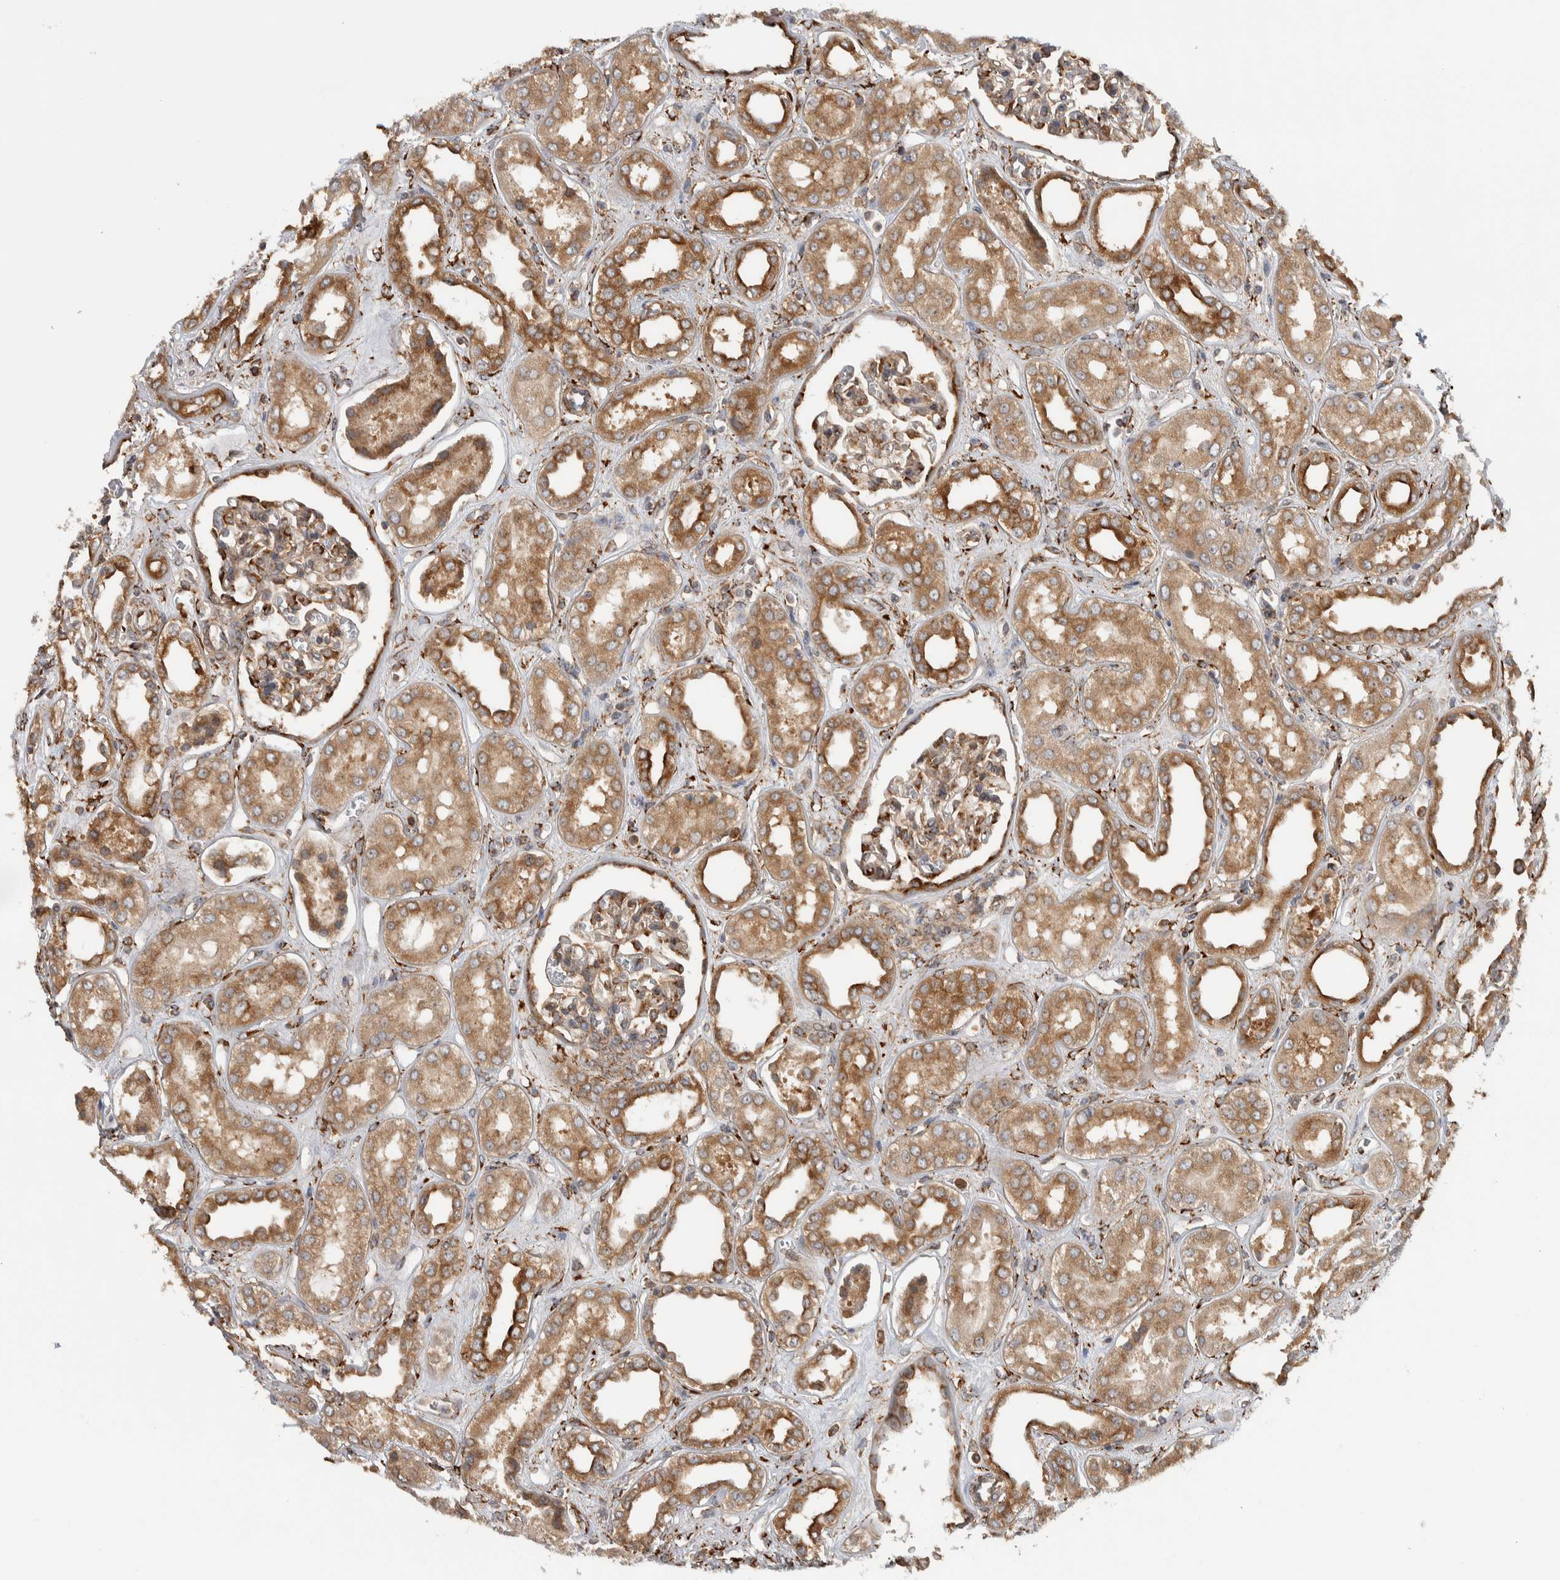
{"staining": {"intensity": "moderate", "quantity": ">75%", "location": "cytoplasmic/membranous"}, "tissue": "kidney", "cell_type": "Cells in glomeruli", "image_type": "normal", "snomed": [{"axis": "morphology", "description": "Normal tissue, NOS"}, {"axis": "topography", "description": "Kidney"}], "caption": "Approximately >75% of cells in glomeruli in benign human kidney show moderate cytoplasmic/membranous protein staining as visualized by brown immunohistochemical staining.", "gene": "EIF3H", "patient": {"sex": "male", "age": 59}}